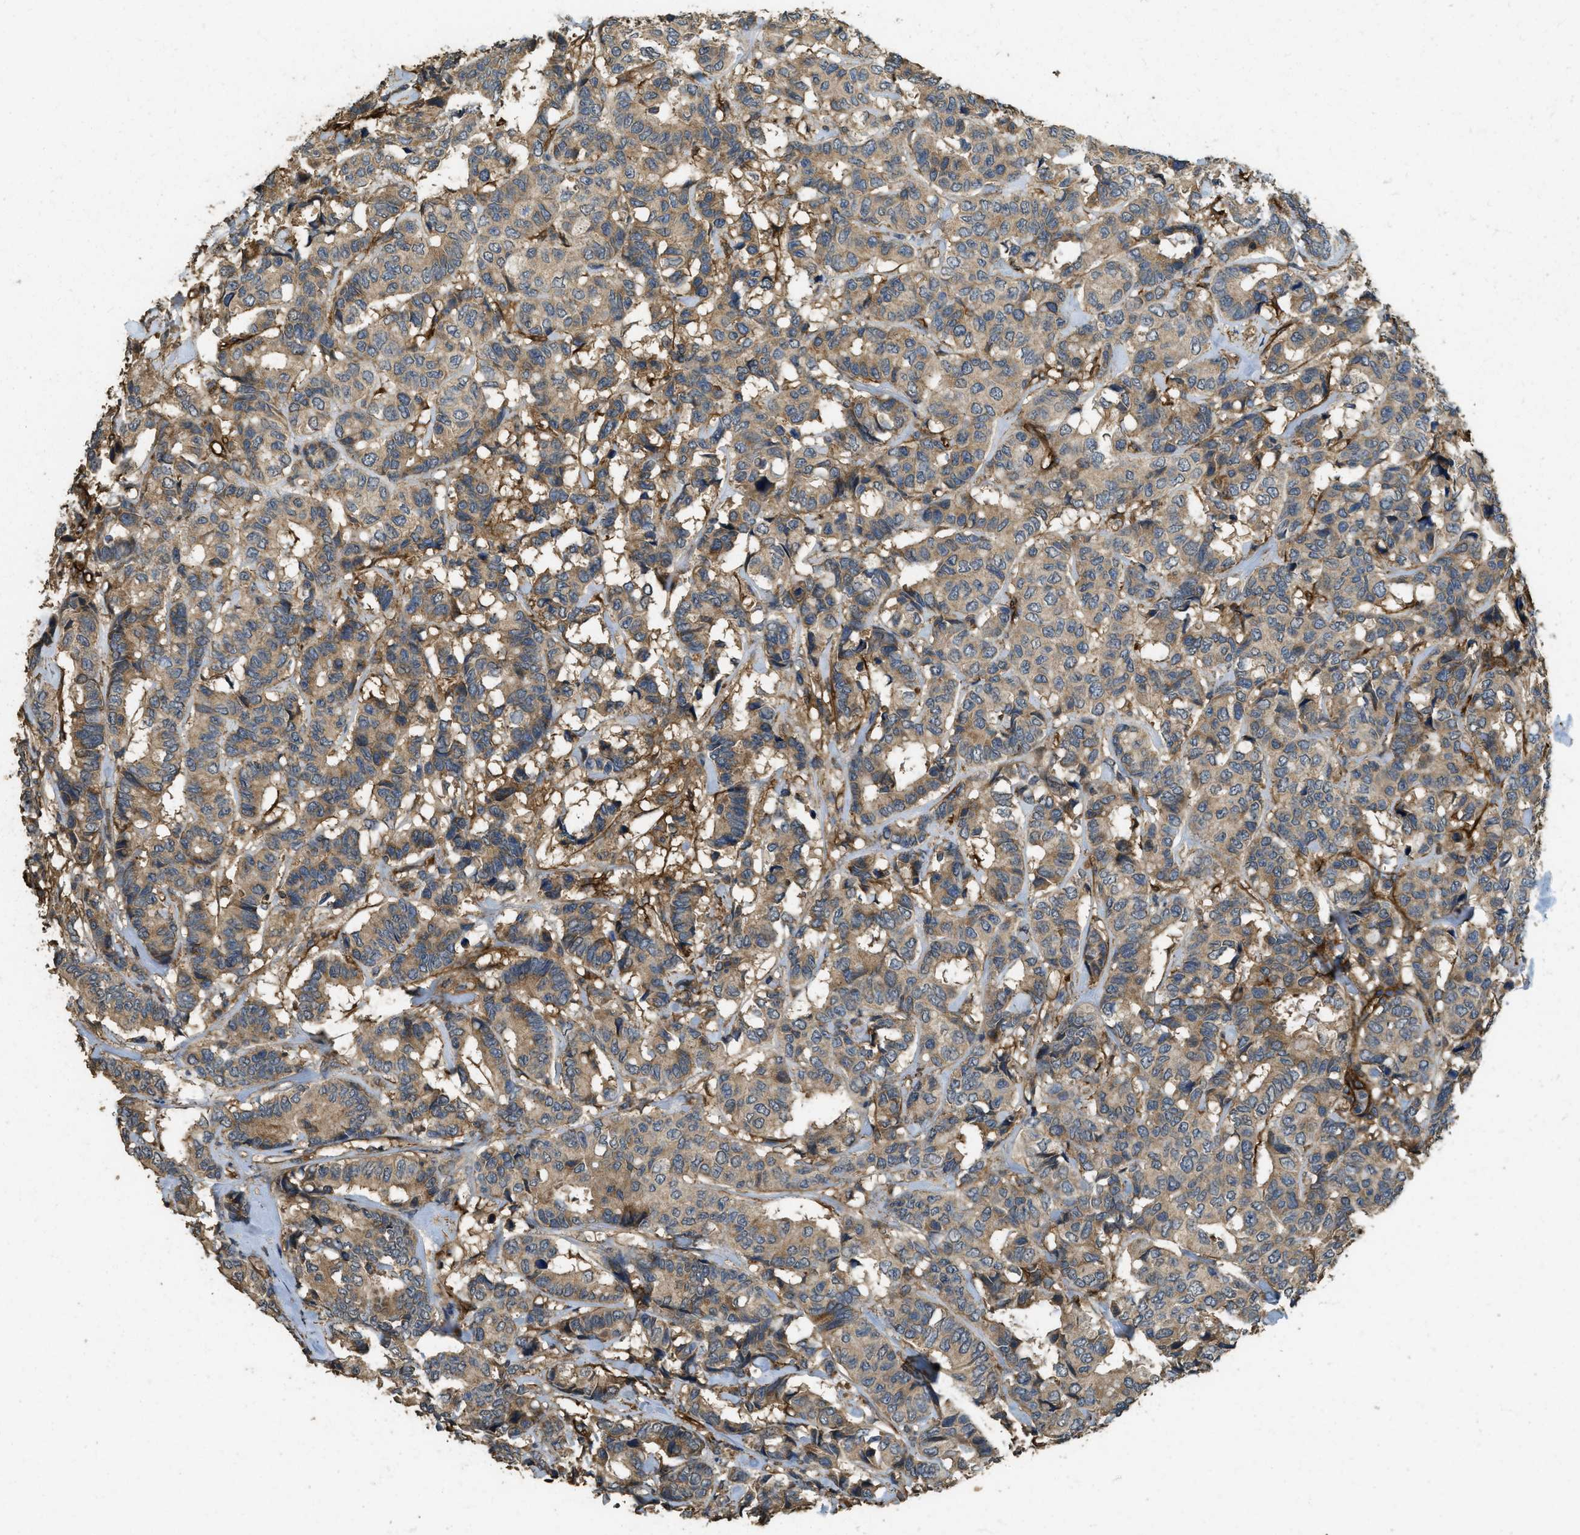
{"staining": {"intensity": "moderate", "quantity": ">75%", "location": "cytoplasmic/membranous"}, "tissue": "breast cancer", "cell_type": "Tumor cells", "image_type": "cancer", "snomed": [{"axis": "morphology", "description": "Duct carcinoma"}, {"axis": "topography", "description": "Breast"}], "caption": "Breast invasive ductal carcinoma stained with a brown dye displays moderate cytoplasmic/membranous positive positivity in approximately >75% of tumor cells.", "gene": "CD276", "patient": {"sex": "female", "age": 87}}